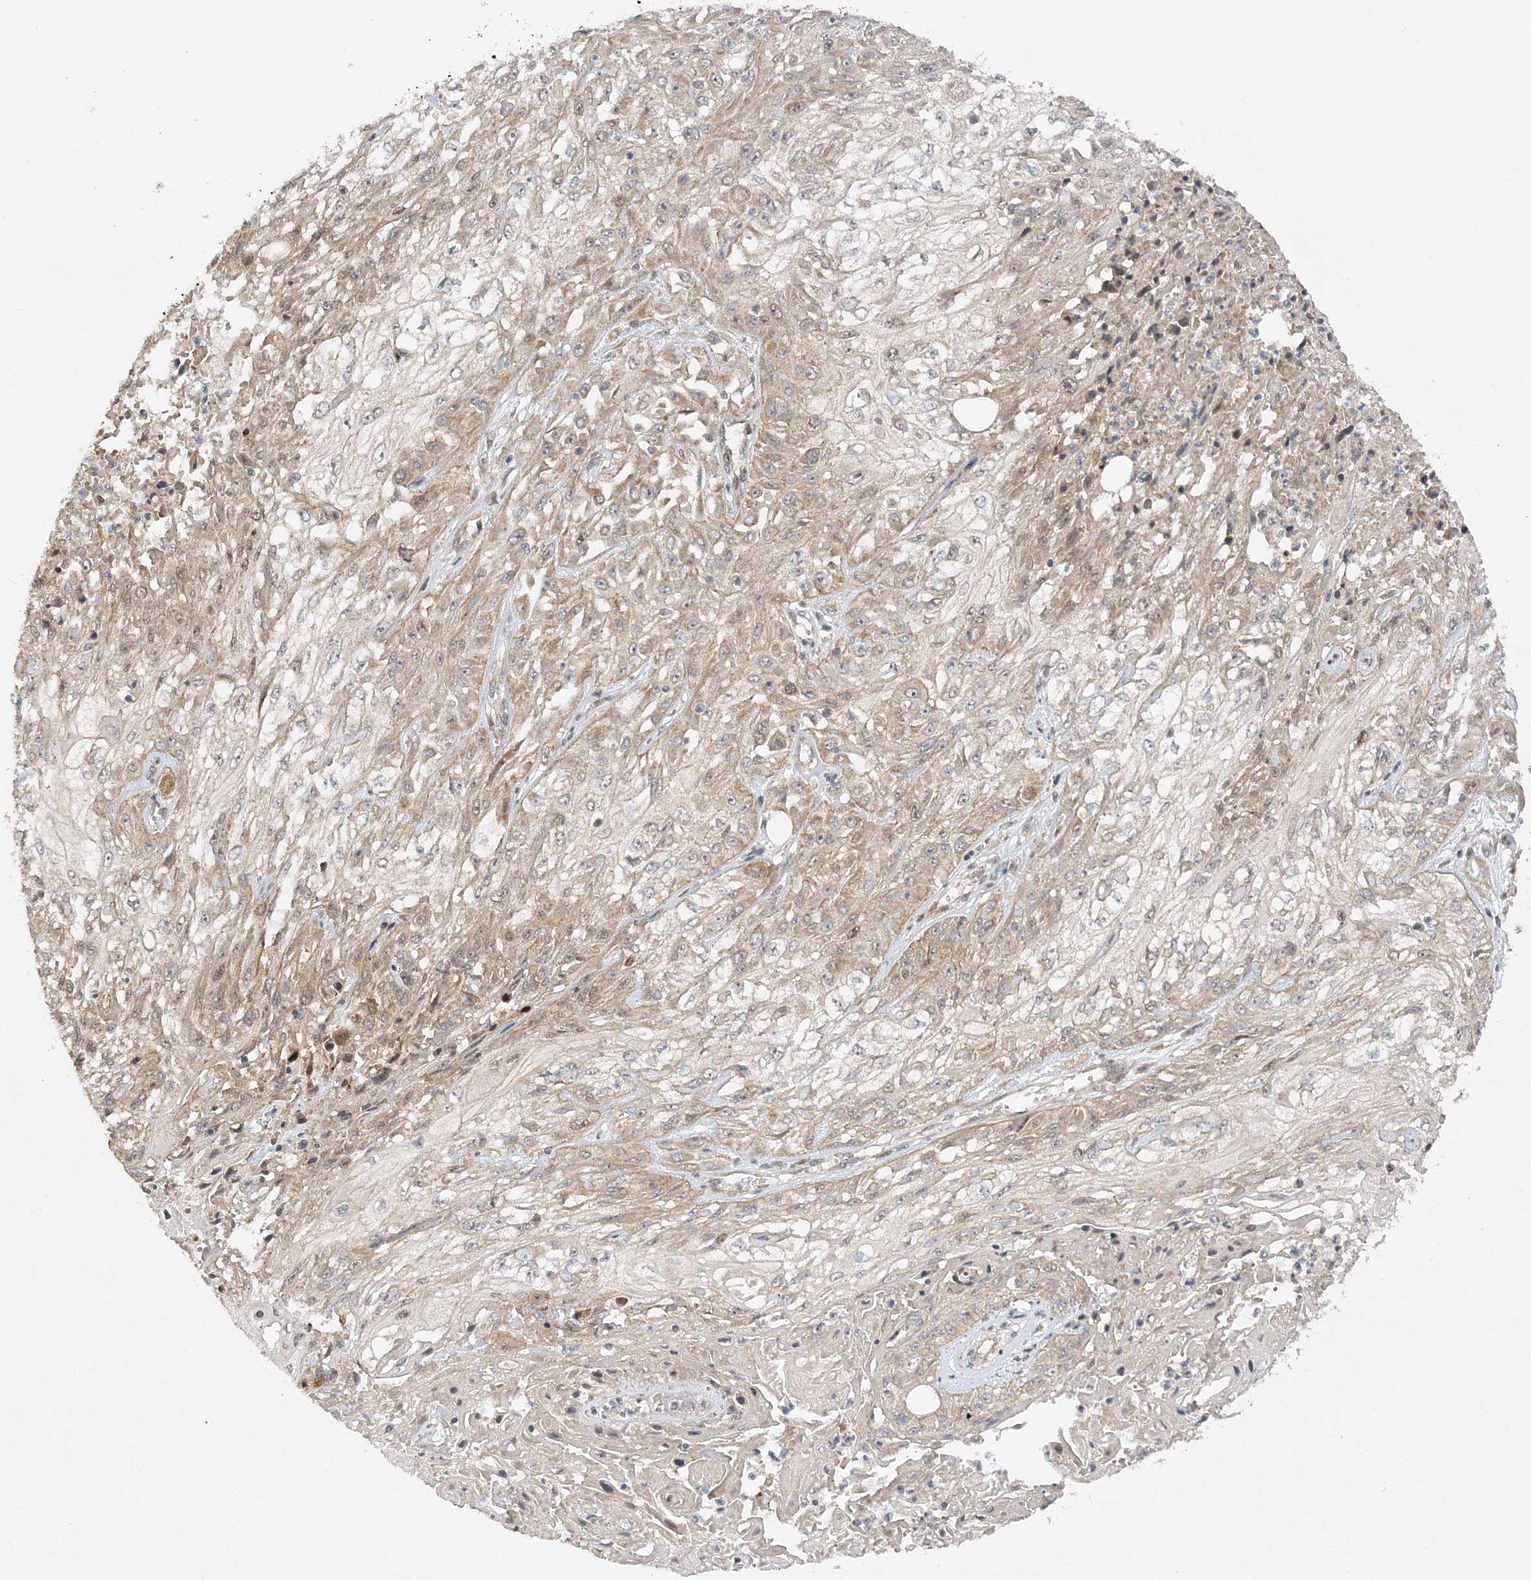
{"staining": {"intensity": "weak", "quantity": ">75%", "location": "cytoplasmic/membranous"}, "tissue": "skin cancer", "cell_type": "Tumor cells", "image_type": "cancer", "snomed": [{"axis": "morphology", "description": "Squamous cell carcinoma, NOS"}, {"axis": "morphology", "description": "Squamous cell carcinoma, metastatic, NOS"}, {"axis": "topography", "description": "Skin"}, {"axis": "topography", "description": "Lymph node"}], "caption": "Immunohistochemistry image of human metastatic squamous cell carcinoma (skin) stained for a protein (brown), which exhibits low levels of weak cytoplasmic/membranous expression in about >75% of tumor cells.", "gene": "MXI1", "patient": {"sex": "male", "age": 75}}